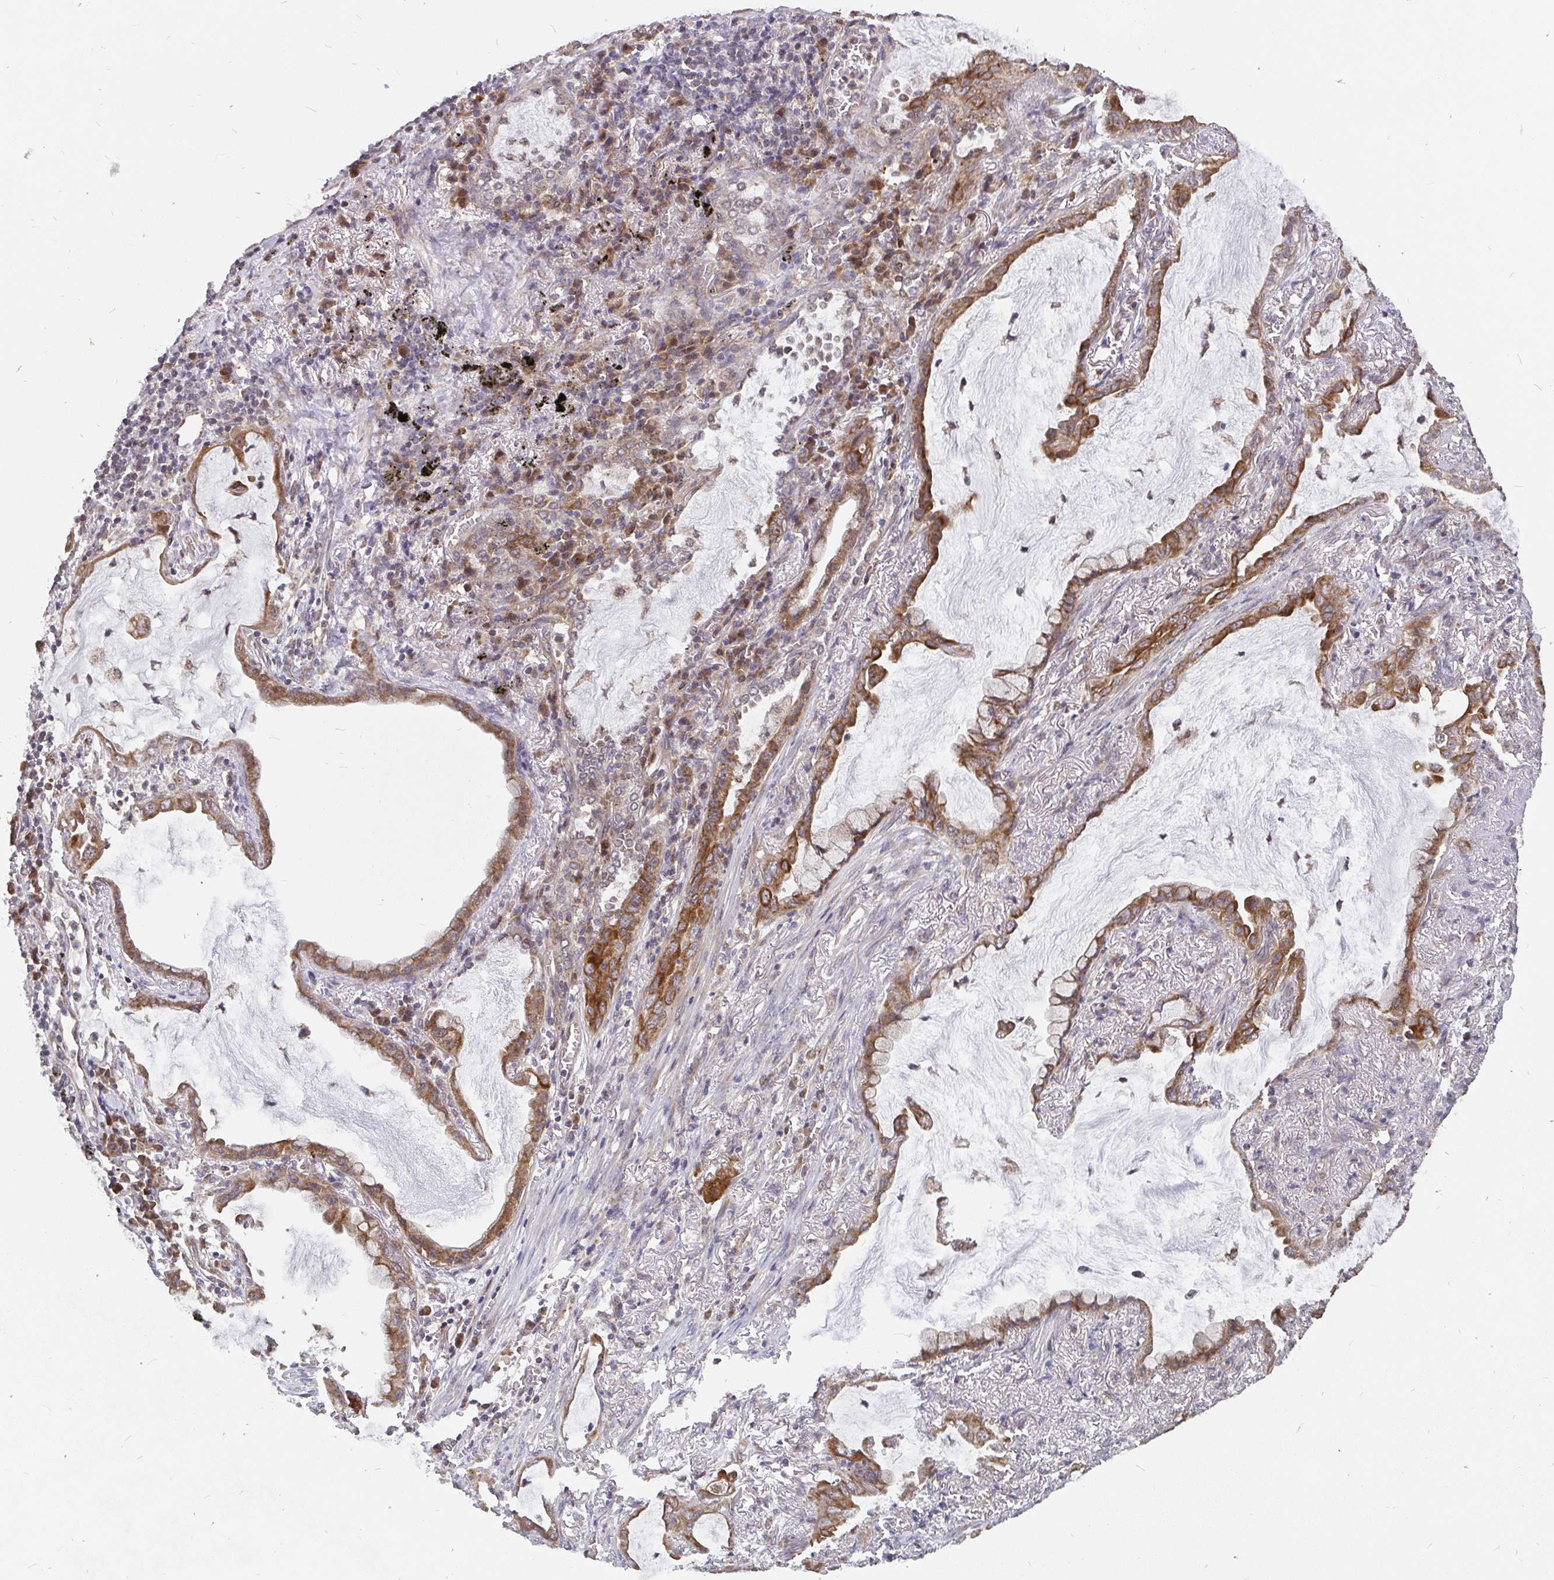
{"staining": {"intensity": "moderate", "quantity": ">75%", "location": "cytoplasmic/membranous"}, "tissue": "lung cancer", "cell_type": "Tumor cells", "image_type": "cancer", "snomed": [{"axis": "morphology", "description": "Adenocarcinoma, NOS"}, {"axis": "topography", "description": "Lung"}], "caption": "The photomicrograph exhibits a brown stain indicating the presence of a protein in the cytoplasmic/membranous of tumor cells in lung cancer (adenocarcinoma). Immunohistochemistry (ihc) stains the protein in brown and the nuclei are stained blue.", "gene": "PDF", "patient": {"sex": "male", "age": 65}}